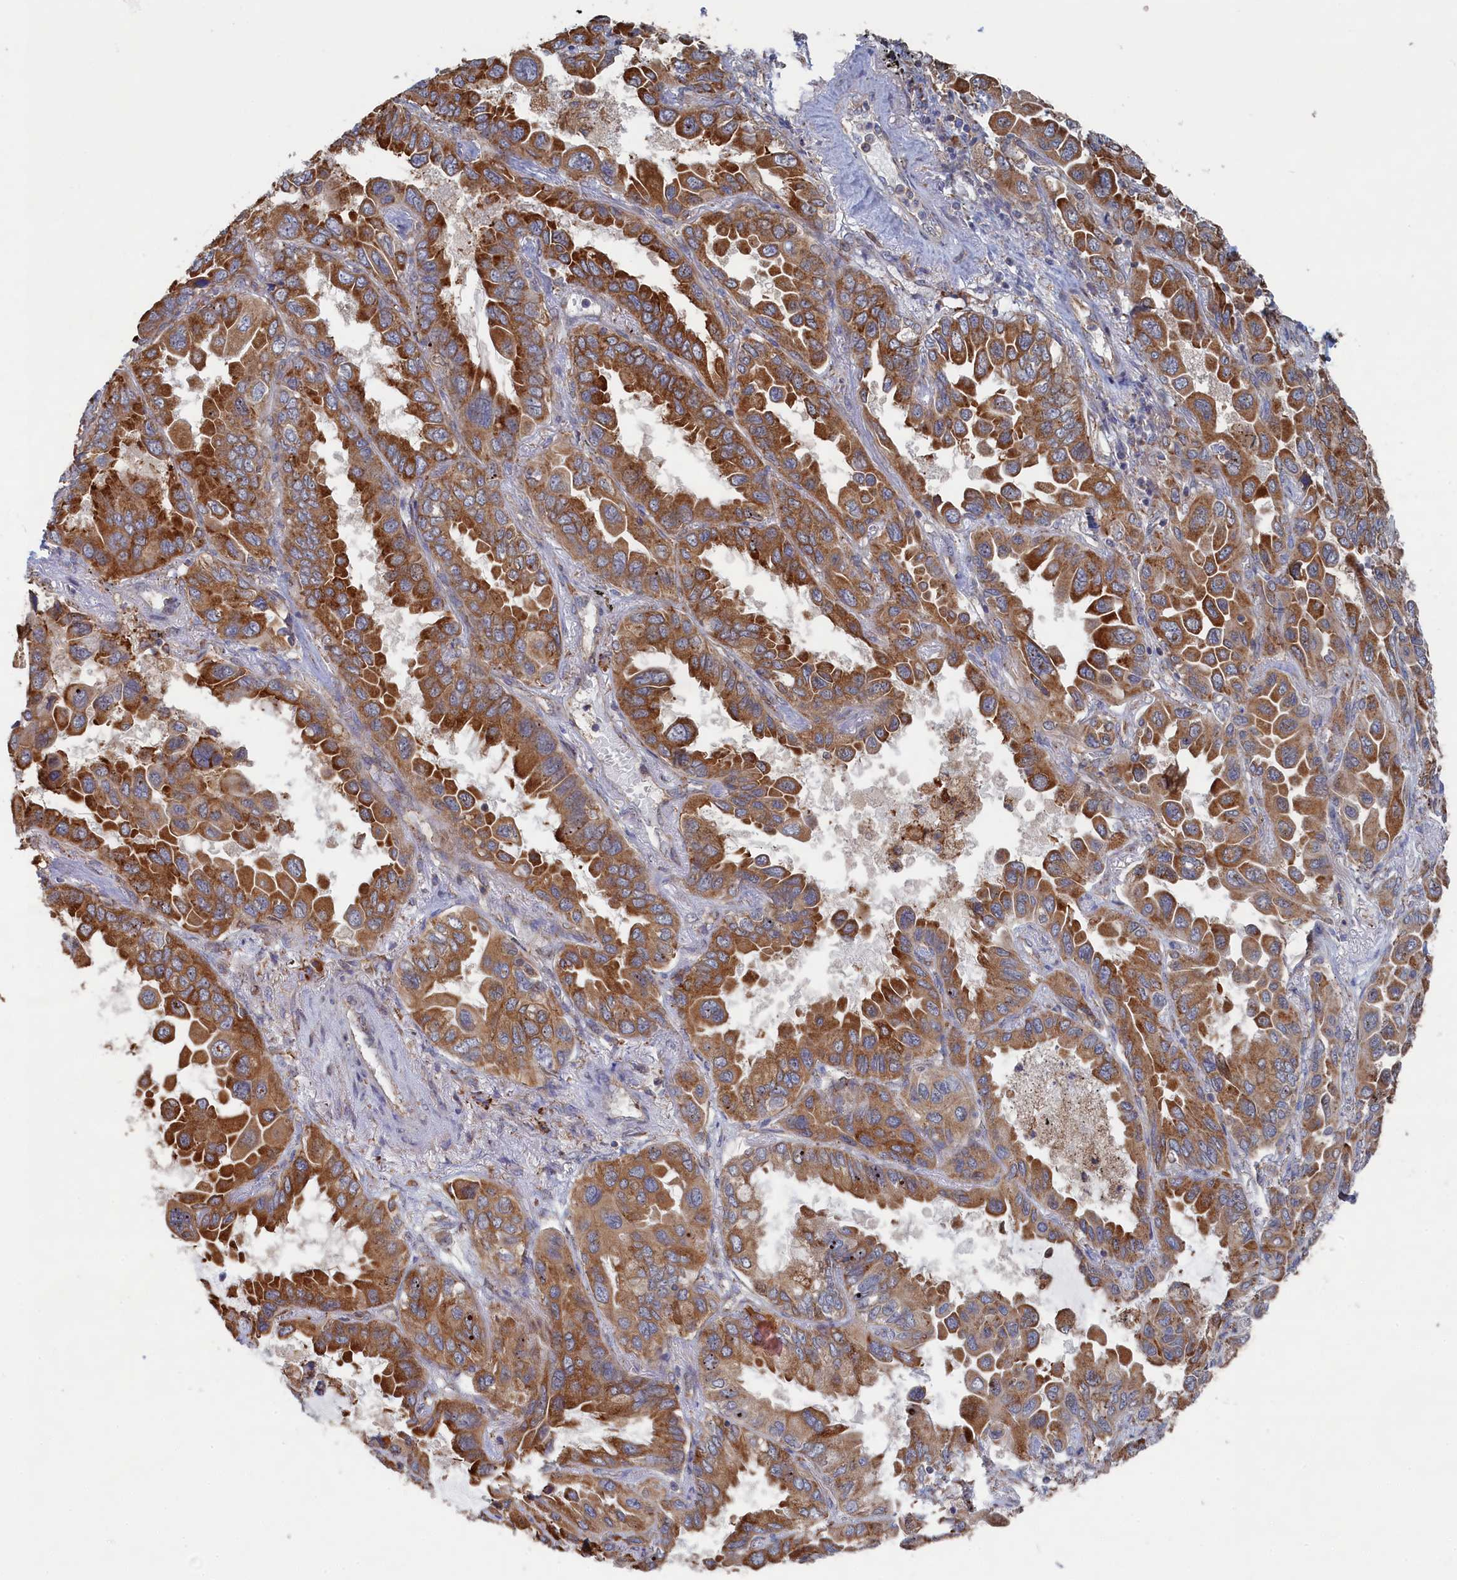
{"staining": {"intensity": "moderate", "quantity": ">75%", "location": "cytoplasmic/membranous"}, "tissue": "lung cancer", "cell_type": "Tumor cells", "image_type": "cancer", "snomed": [{"axis": "morphology", "description": "Adenocarcinoma, NOS"}, {"axis": "topography", "description": "Lung"}], "caption": "Lung adenocarcinoma tissue demonstrates moderate cytoplasmic/membranous expression in about >75% of tumor cells", "gene": "BPIFB6", "patient": {"sex": "male", "age": 64}}